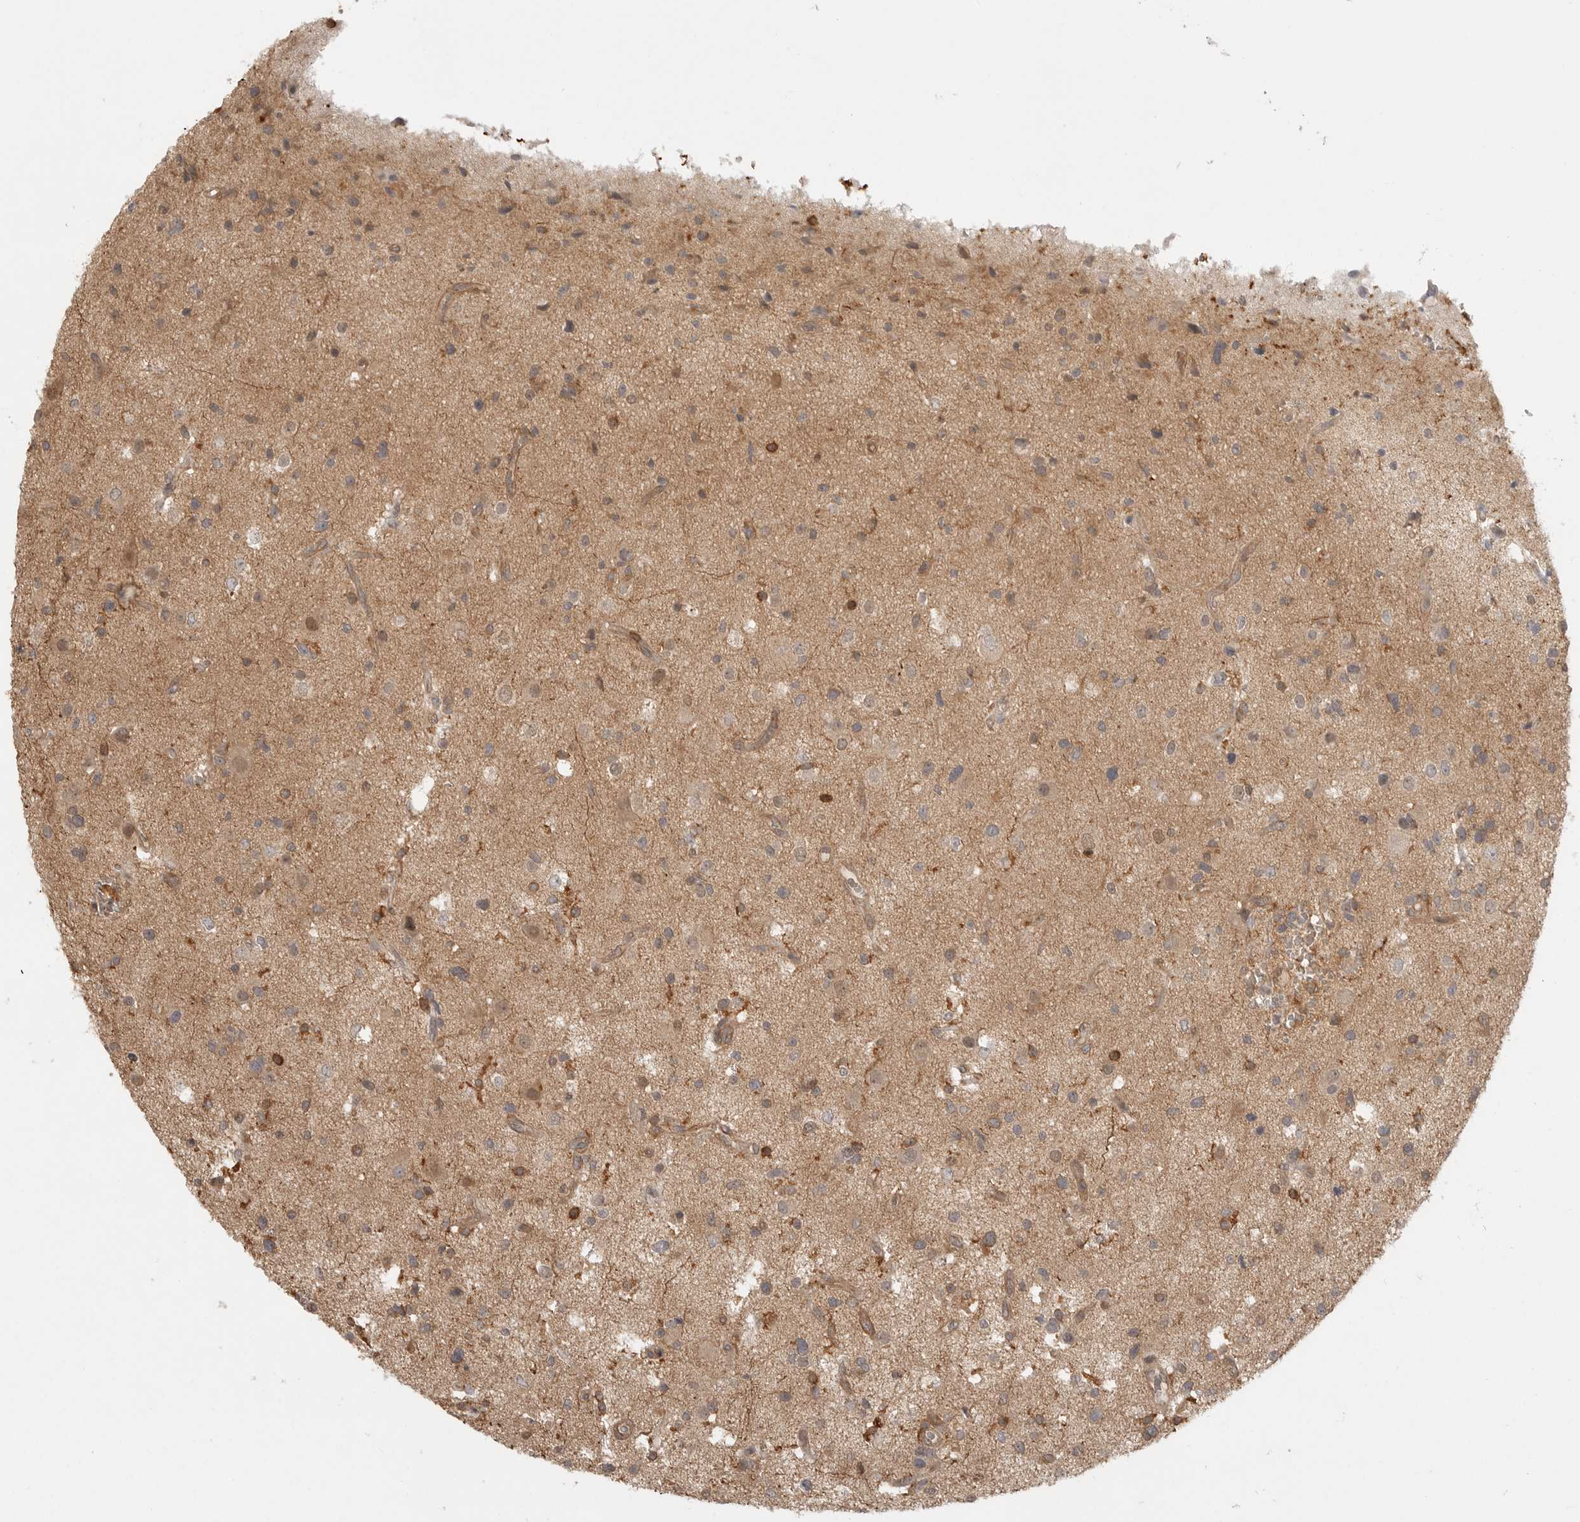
{"staining": {"intensity": "weak", "quantity": ">75%", "location": "cytoplasmic/membranous"}, "tissue": "glioma", "cell_type": "Tumor cells", "image_type": "cancer", "snomed": [{"axis": "morphology", "description": "Glioma, malignant, High grade"}, {"axis": "topography", "description": "Brain"}], "caption": "IHC photomicrograph of human high-grade glioma (malignant) stained for a protein (brown), which displays low levels of weak cytoplasmic/membranous positivity in about >75% of tumor cells.", "gene": "DBNL", "patient": {"sex": "male", "age": 33}}